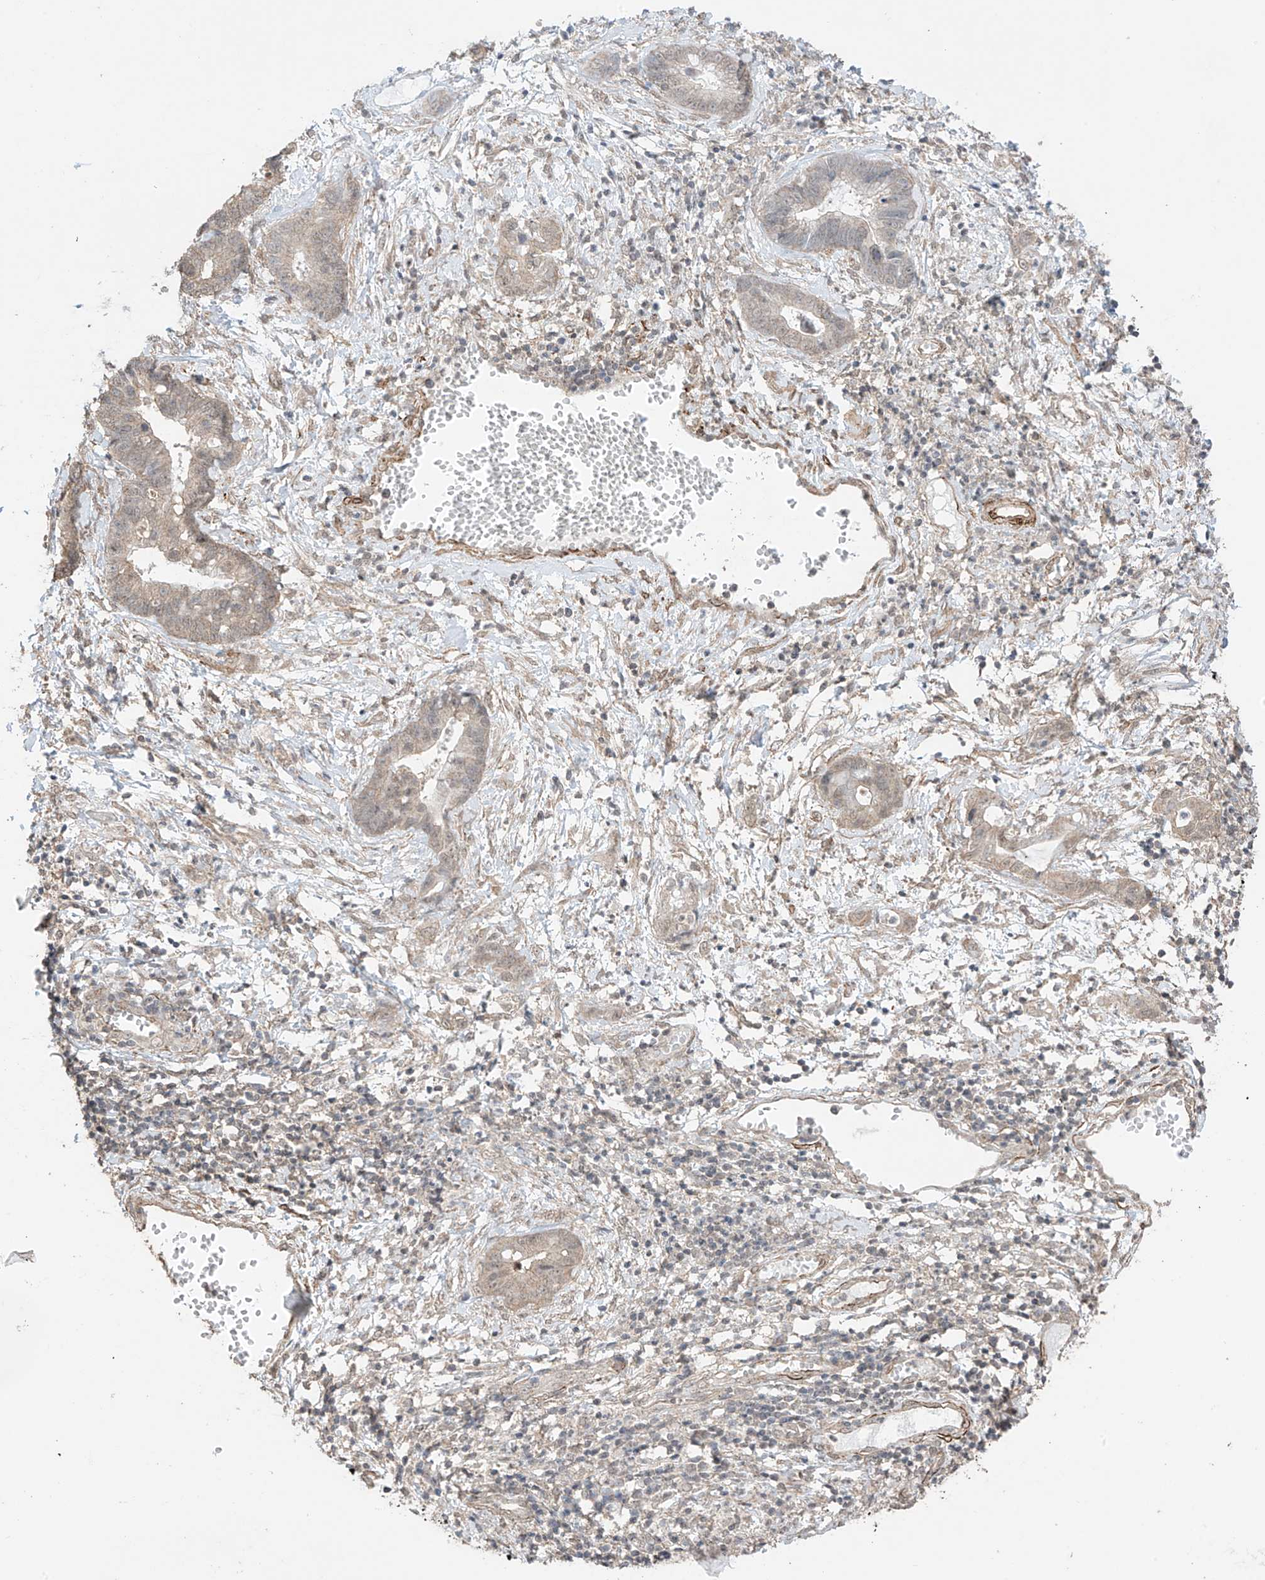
{"staining": {"intensity": "weak", "quantity": "<25%", "location": "cytoplasmic/membranous"}, "tissue": "cervical cancer", "cell_type": "Tumor cells", "image_type": "cancer", "snomed": [{"axis": "morphology", "description": "Adenocarcinoma, NOS"}, {"axis": "topography", "description": "Cervix"}], "caption": "DAB (3,3'-diaminobenzidine) immunohistochemical staining of cervical cancer exhibits no significant staining in tumor cells.", "gene": "TTLL5", "patient": {"sex": "female", "age": 44}}